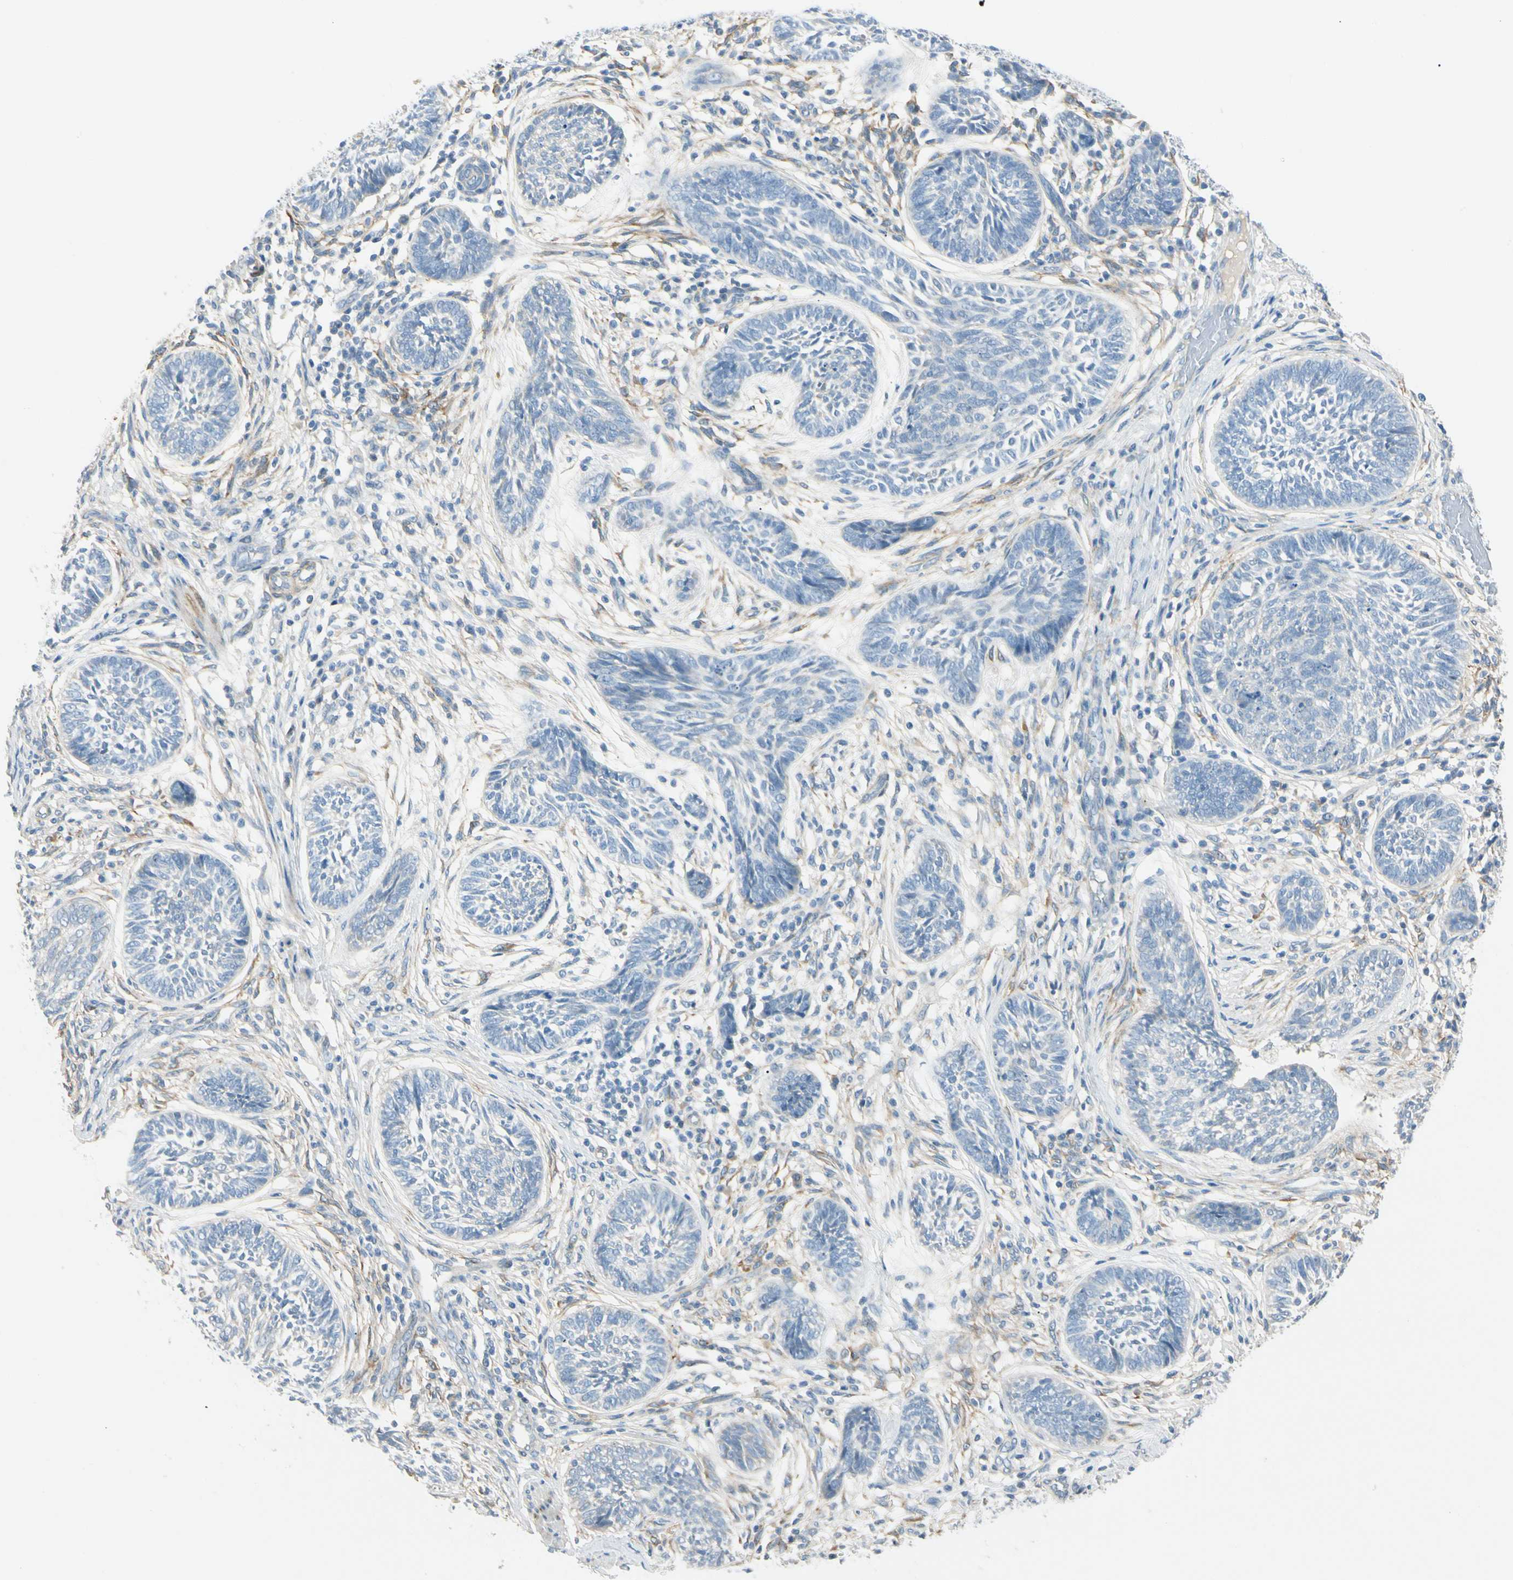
{"staining": {"intensity": "negative", "quantity": "none", "location": "none"}, "tissue": "skin cancer", "cell_type": "Tumor cells", "image_type": "cancer", "snomed": [{"axis": "morphology", "description": "Papilloma, NOS"}, {"axis": "morphology", "description": "Basal cell carcinoma"}, {"axis": "topography", "description": "Skin"}], "caption": "There is no significant expression in tumor cells of skin cancer.", "gene": "AMPH", "patient": {"sex": "male", "age": 87}}